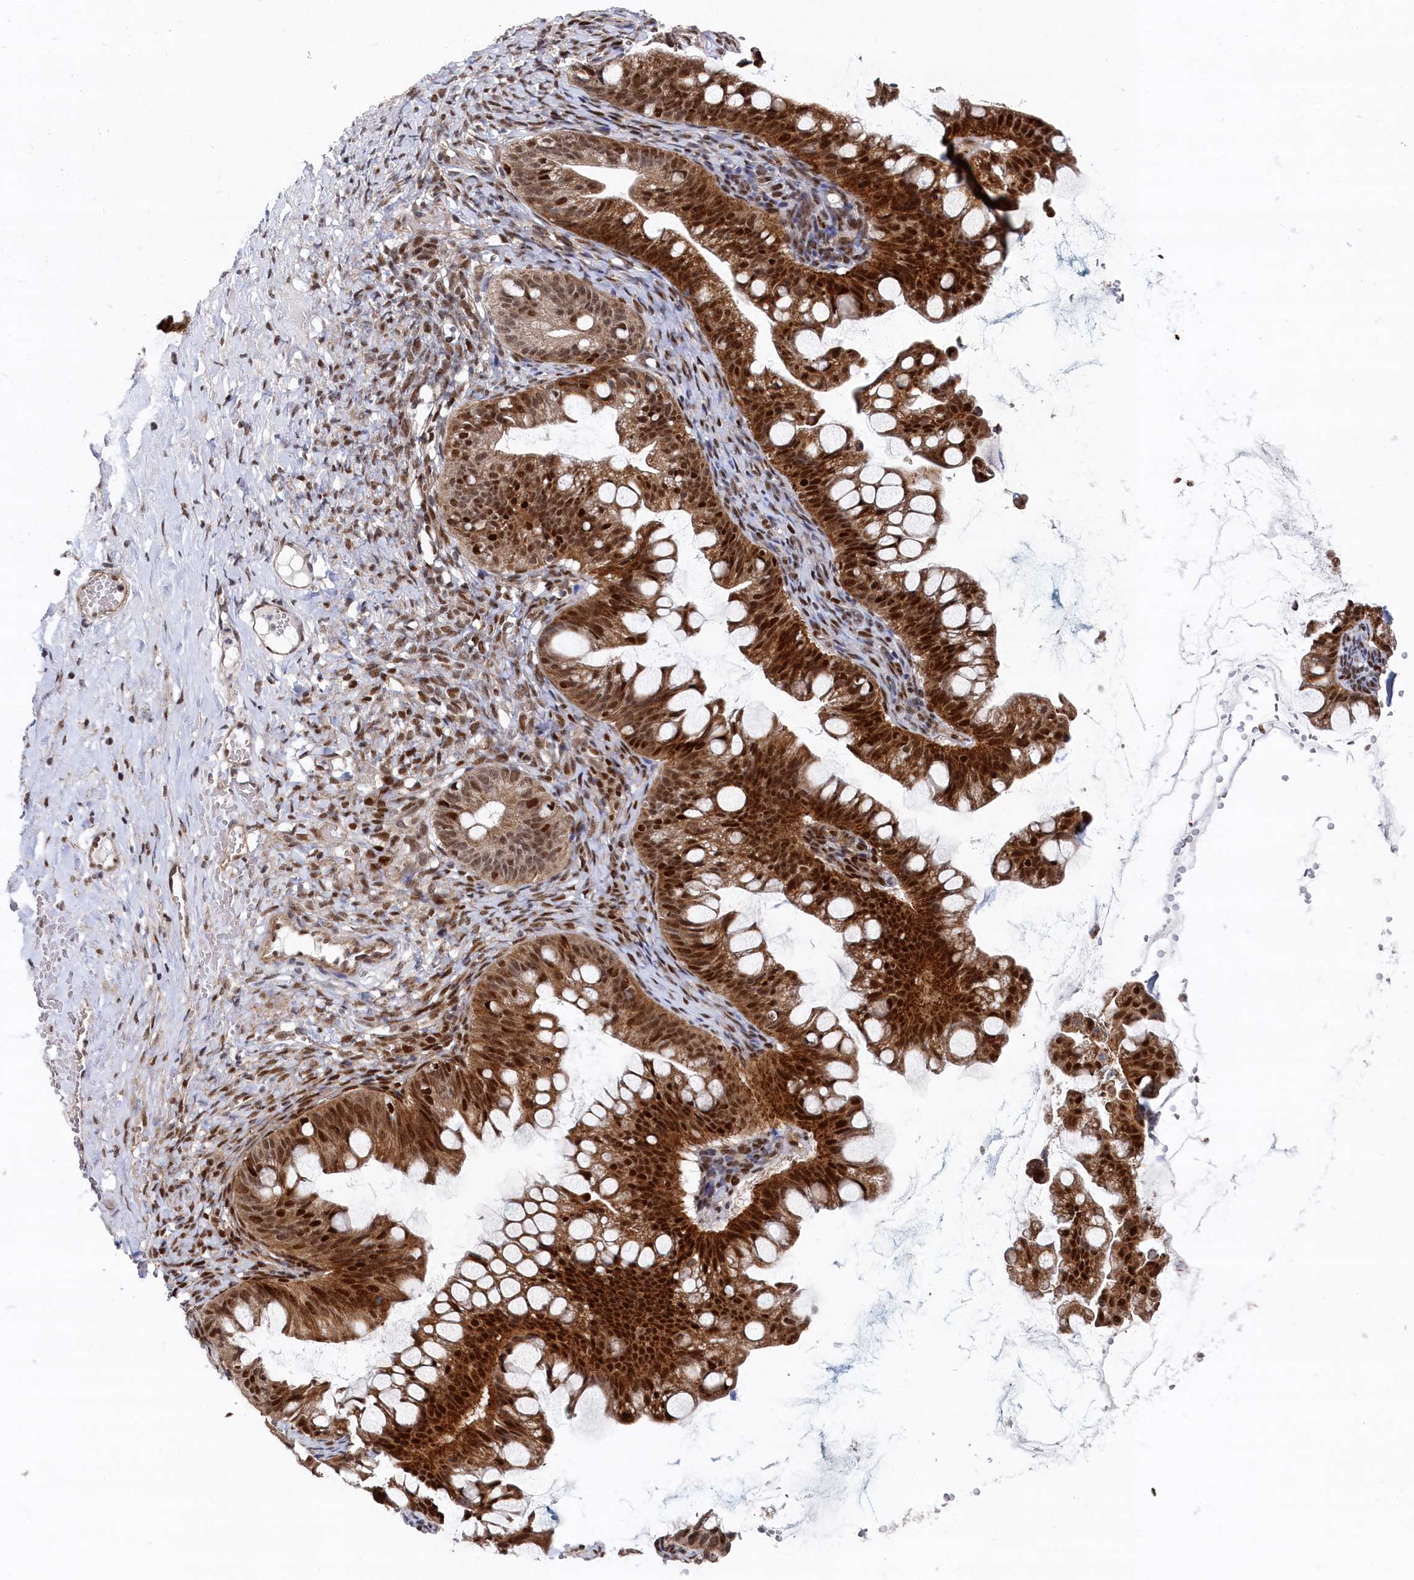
{"staining": {"intensity": "strong", "quantity": ">75%", "location": "cytoplasmic/membranous,nuclear"}, "tissue": "ovarian cancer", "cell_type": "Tumor cells", "image_type": "cancer", "snomed": [{"axis": "morphology", "description": "Cystadenocarcinoma, mucinous, NOS"}, {"axis": "topography", "description": "Ovary"}], "caption": "Immunohistochemistry (IHC) of ovarian cancer reveals high levels of strong cytoplasmic/membranous and nuclear expression in approximately >75% of tumor cells.", "gene": "BUB3", "patient": {"sex": "female", "age": 73}}